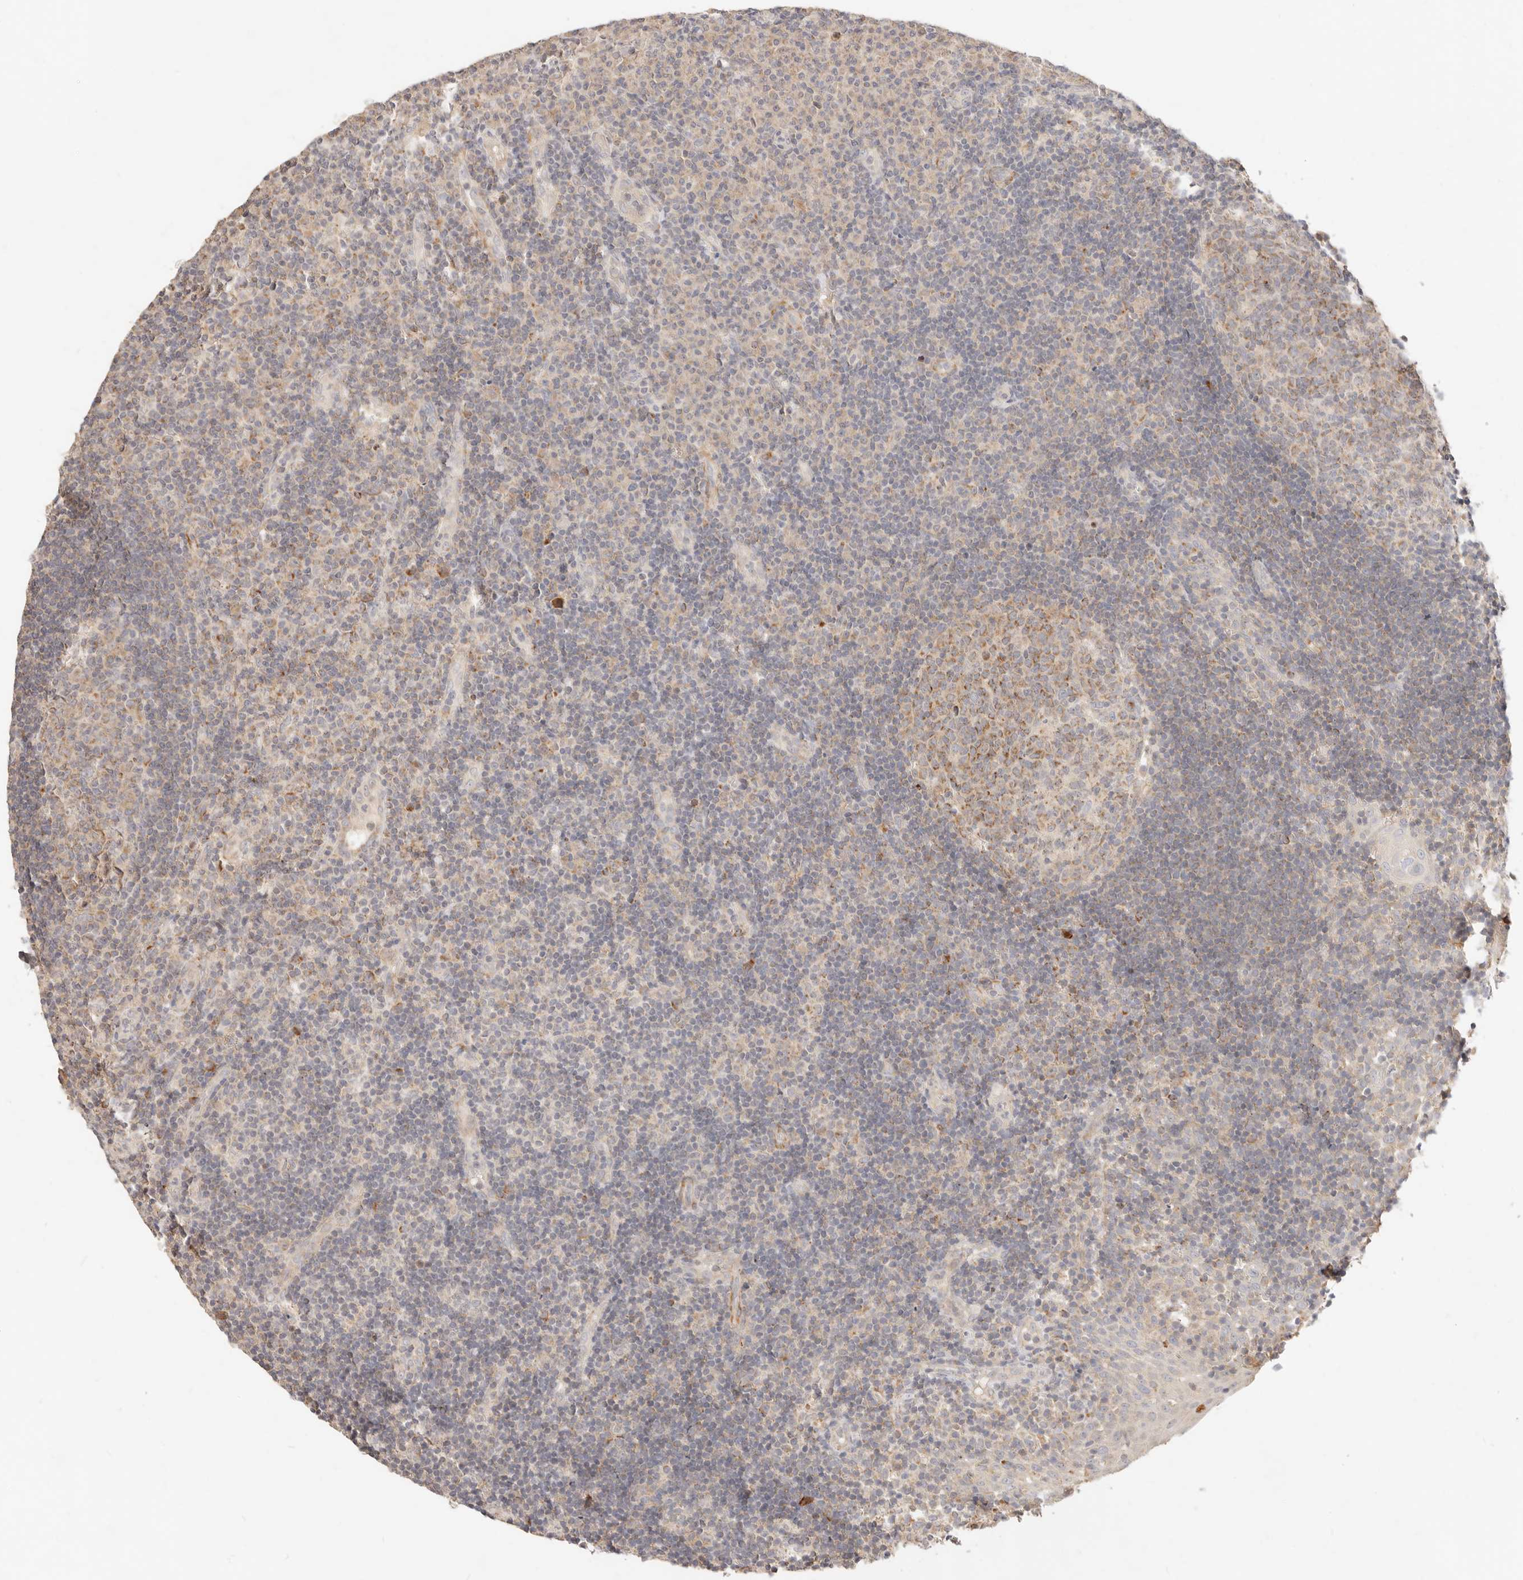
{"staining": {"intensity": "moderate", "quantity": "25%-75%", "location": "cytoplasmic/membranous"}, "tissue": "tonsil", "cell_type": "Germinal center cells", "image_type": "normal", "snomed": [{"axis": "morphology", "description": "Normal tissue, NOS"}, {"axis": "topography", "description": "Tonsil"}], "caption": "Protein staining shows moderate cytoplasmic/membranous positivity in approximately 25%-75% of germinal center cells in unremarkable tonsil.", "gene": "RUBCNL", "patient": {"sex": "female", "age": 40}}